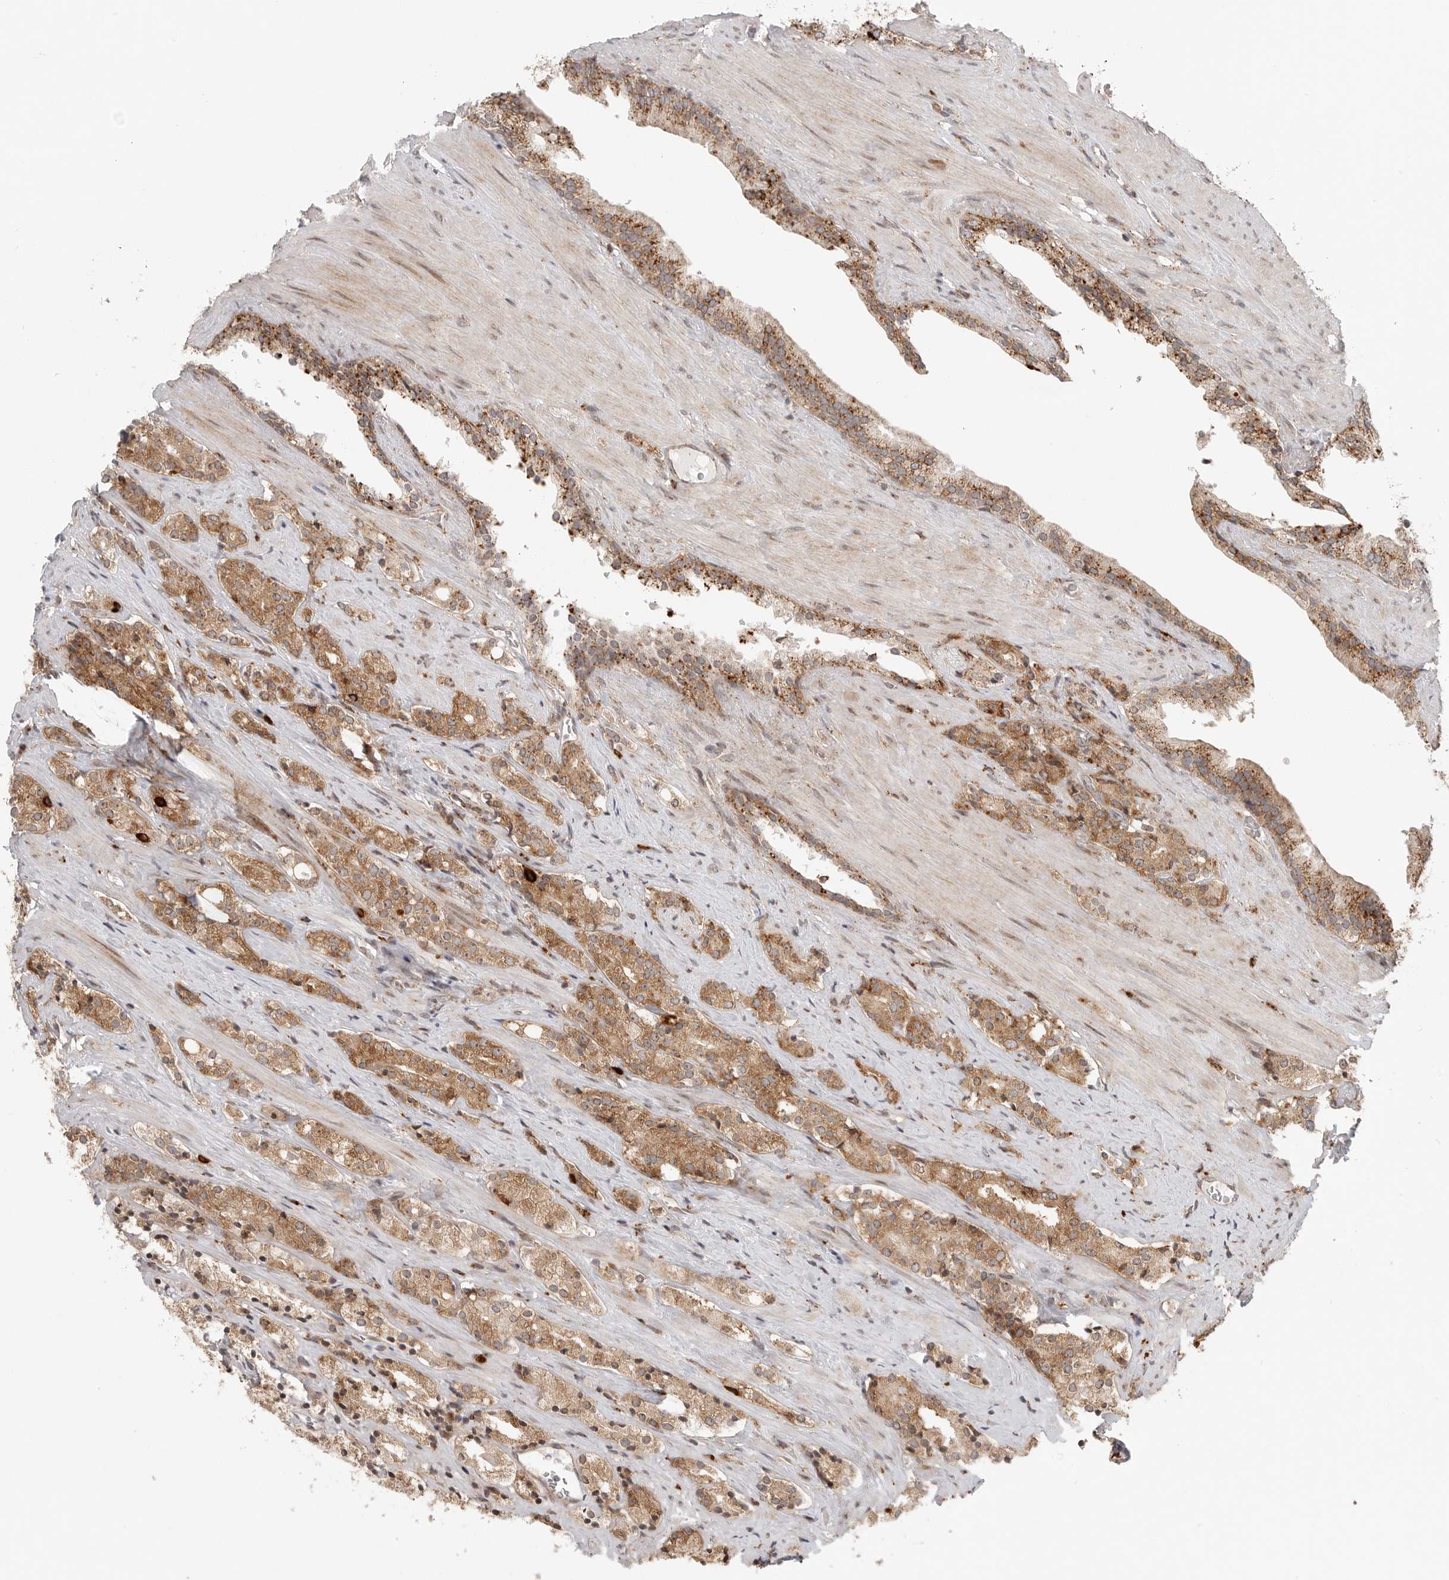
{"staining": {"intensity": "moderate", "quantity": ">75%", "location": "cytoplasmic/membranous"}, "tissue": "prostate cancer", "cell_type": "Tumor cells", "image_type": "cancer", "snomed": [{"axis": "morphology", "description": "Adenocarcinoma, High grade"}, {"axis": "topography", "description": "Prostate"}], "caption": "Prostate adenocarcinoma (high-grade) stained with a brown dye demonstrates moderate cytoplasmic/membranous positive staining in approximately >75% of tumor cells.", "gene": "IDUA", "patient": {"sex": "male", "age": 71}}